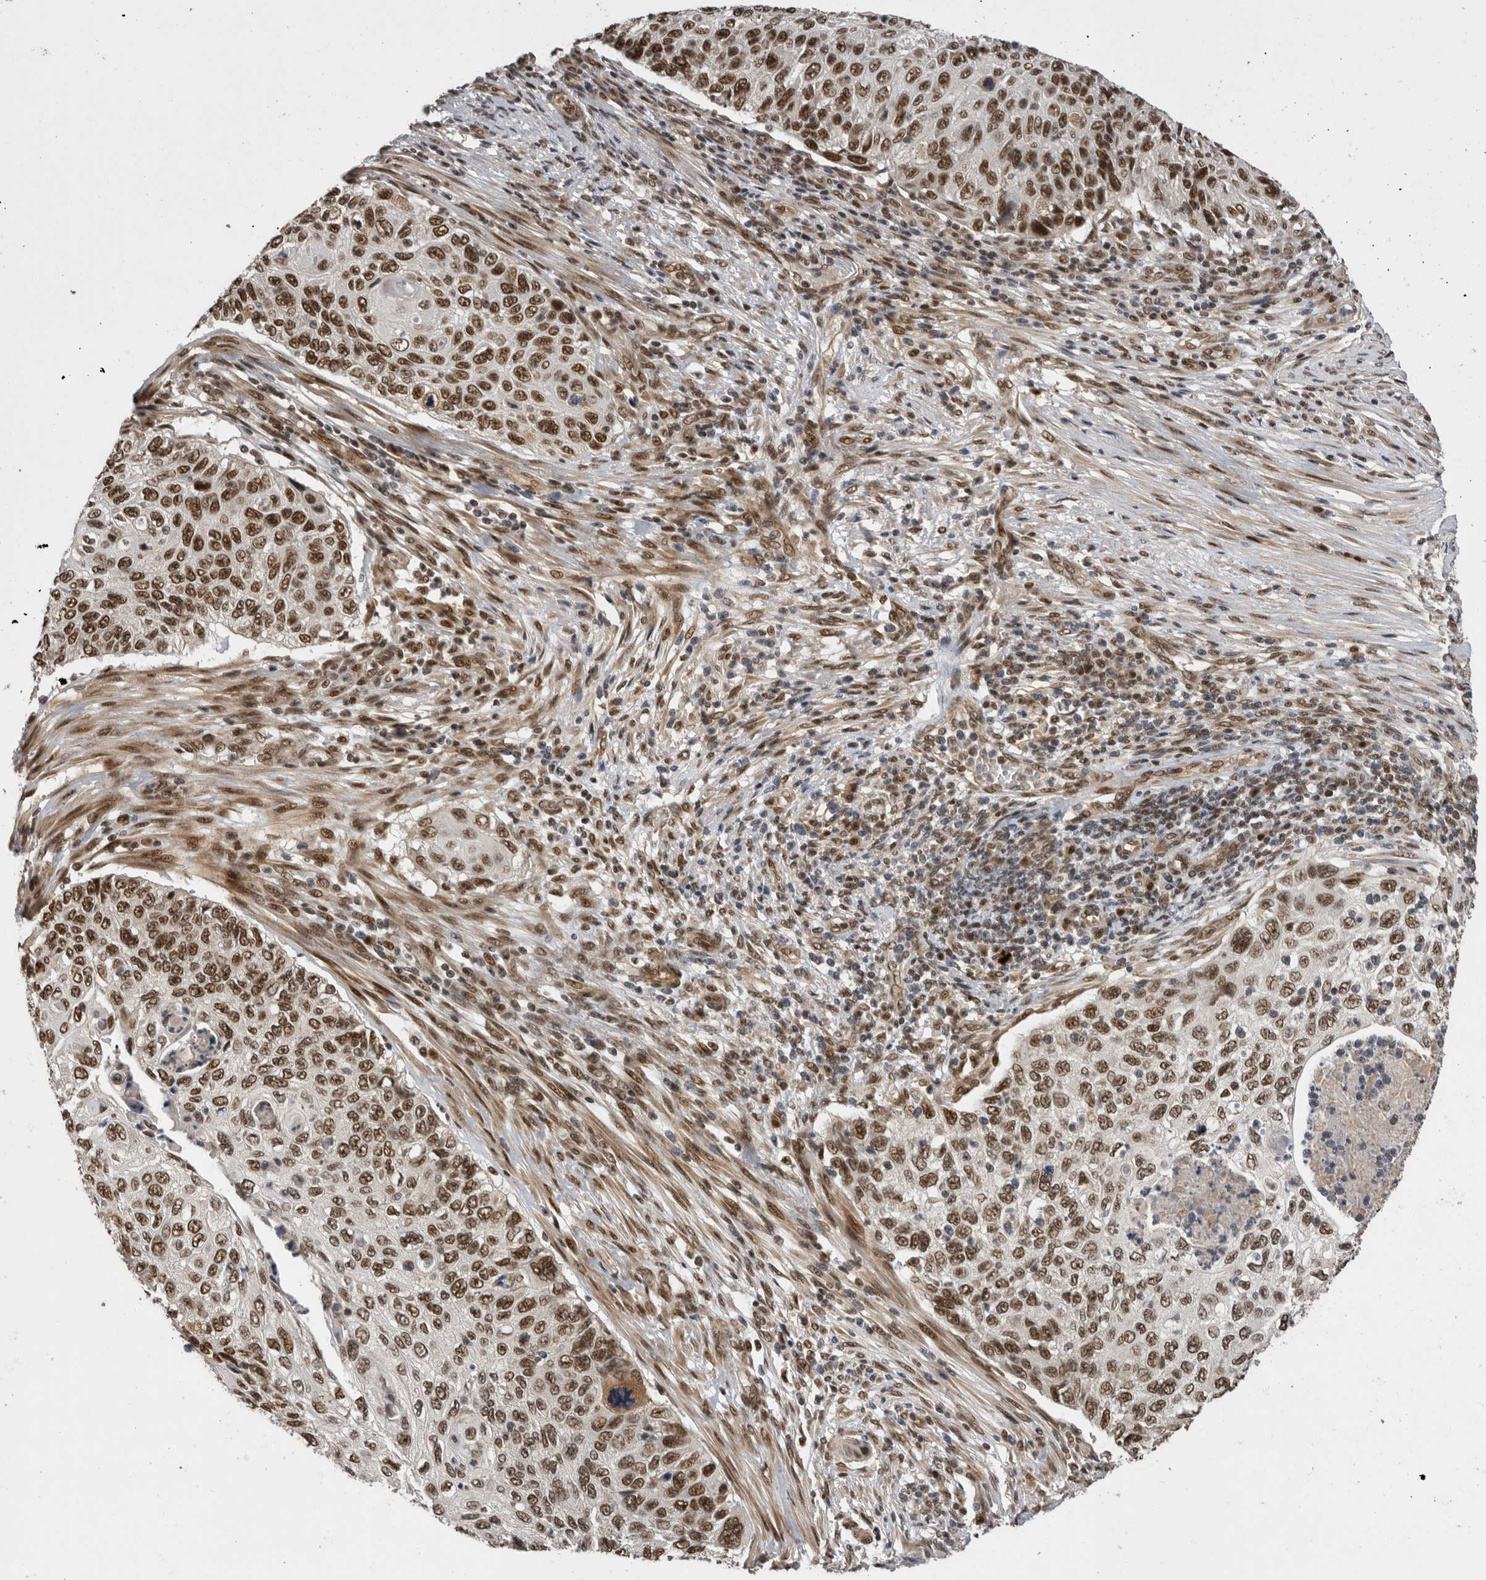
{"staining": {"intensity": "strong", "quantity": ">75%", "location": "nuclear"}, "tissue": "cervical cancer", "cell_type": "Tumor cells", "image_type": "cancer", "snomed": [{"axis": "morphology", "description": "Squamous cell carcinoma, NOS"}, {"axis": "topography", "description": "Cervix"}], "caption": "High-magnification brightfield microscopy of cervical cancer stained with DAB (3,3'-diaminobenzidine) (brown) and counterstained with hematoxylin (blue). tumor cells exhibit strong nuclear positivity is identified in about>75% of cells.", "gene": "CPSF2", "patient": {"sex": "female", "age": 70}}